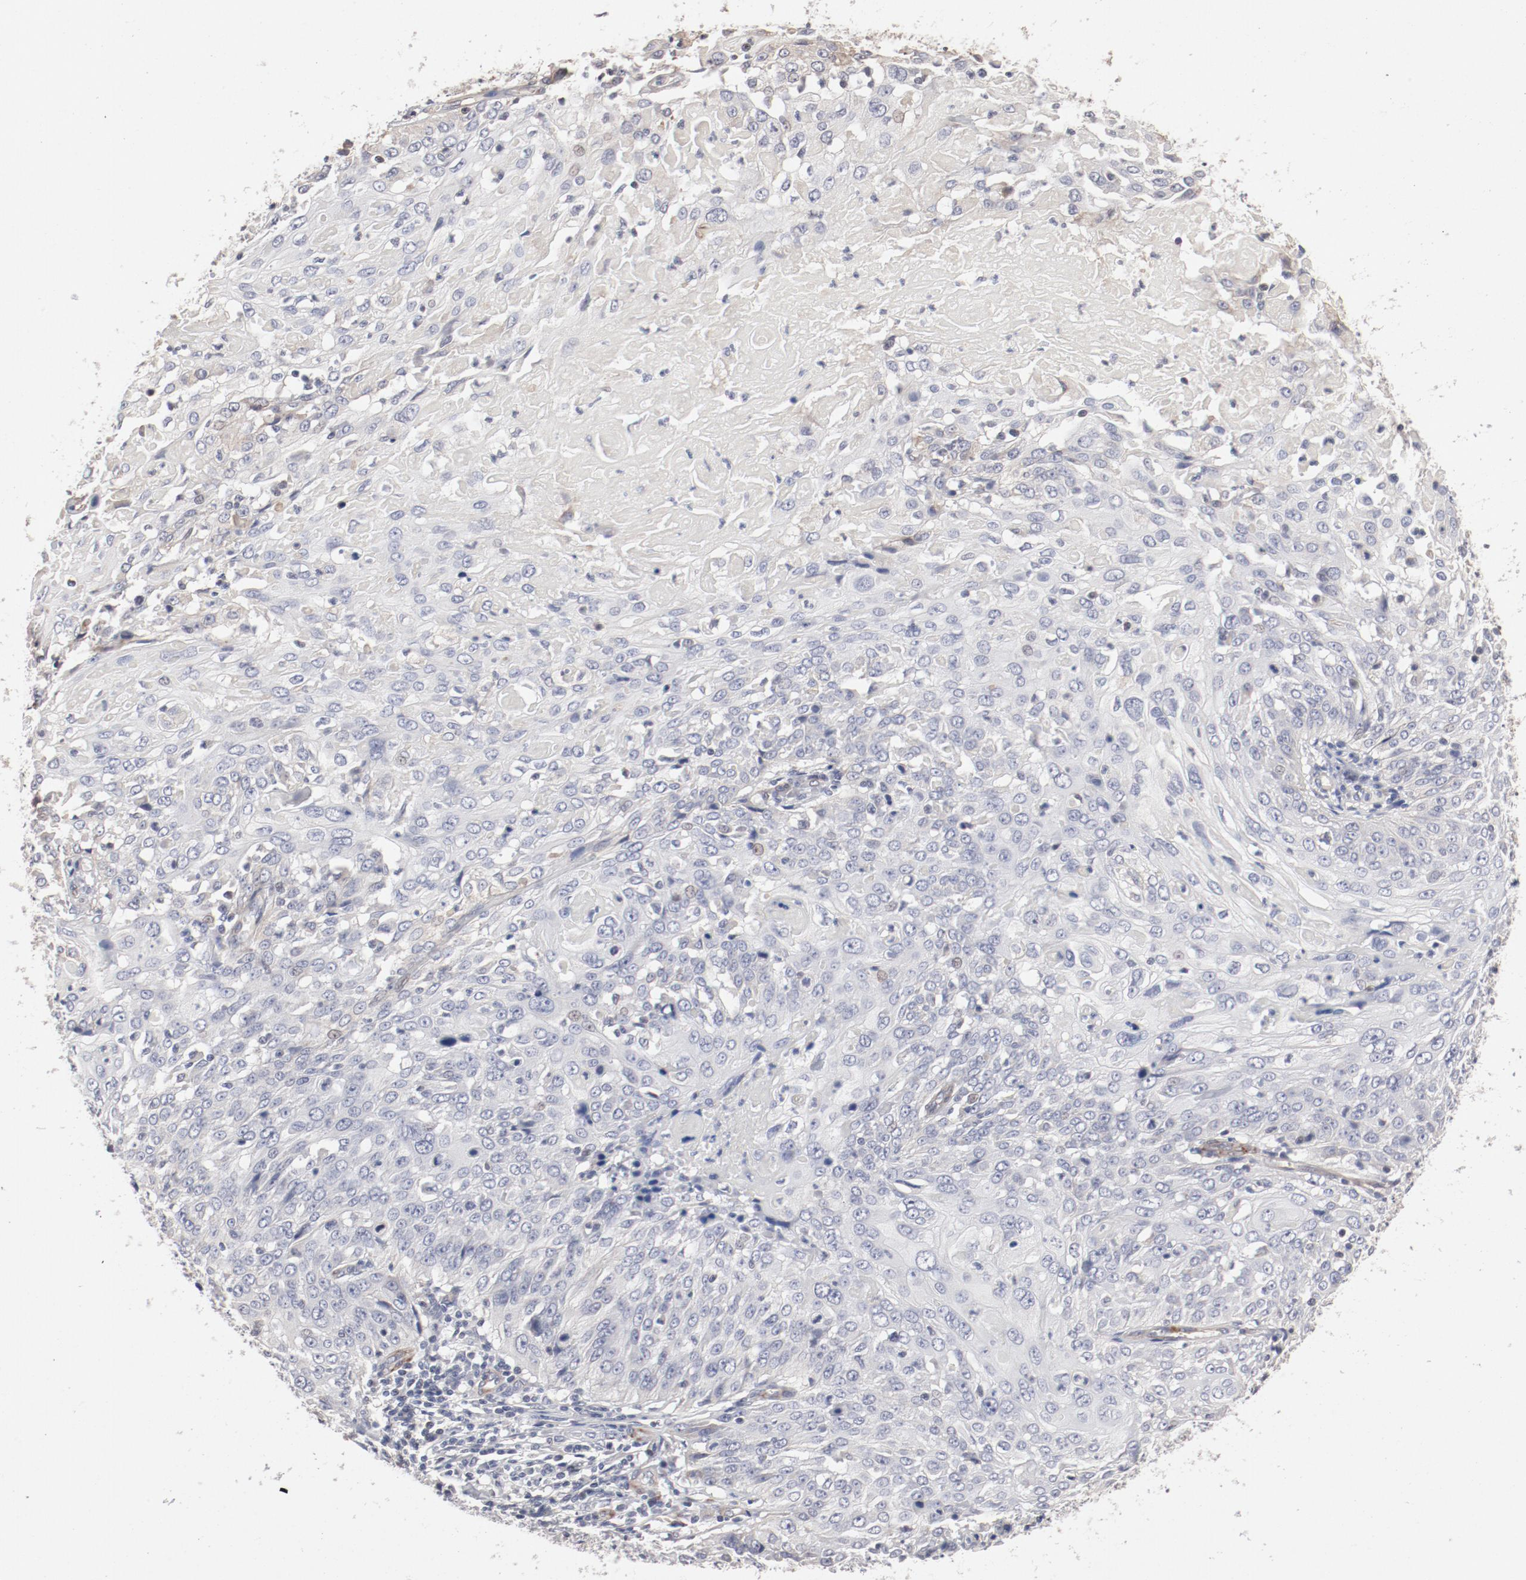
{"staining": {"intensity": "negative", "quantity": "none", "location": "none"}, "tissue": "cervical cancer", "cell_type": "Tumor cells", "image_type": "cancer", "snomed": [{"axis": "morphology", "description": "Squamous cell carcinoma, NOS"}, {"axis": "topography", "description": "Cervix"}], "caption": "Immunohistochemistry of human cervical squamous cell carcinoma reveals no expression in tumor cells.", "gene": "MAGED4", "patient": {"sex": "female", "age": 39}}